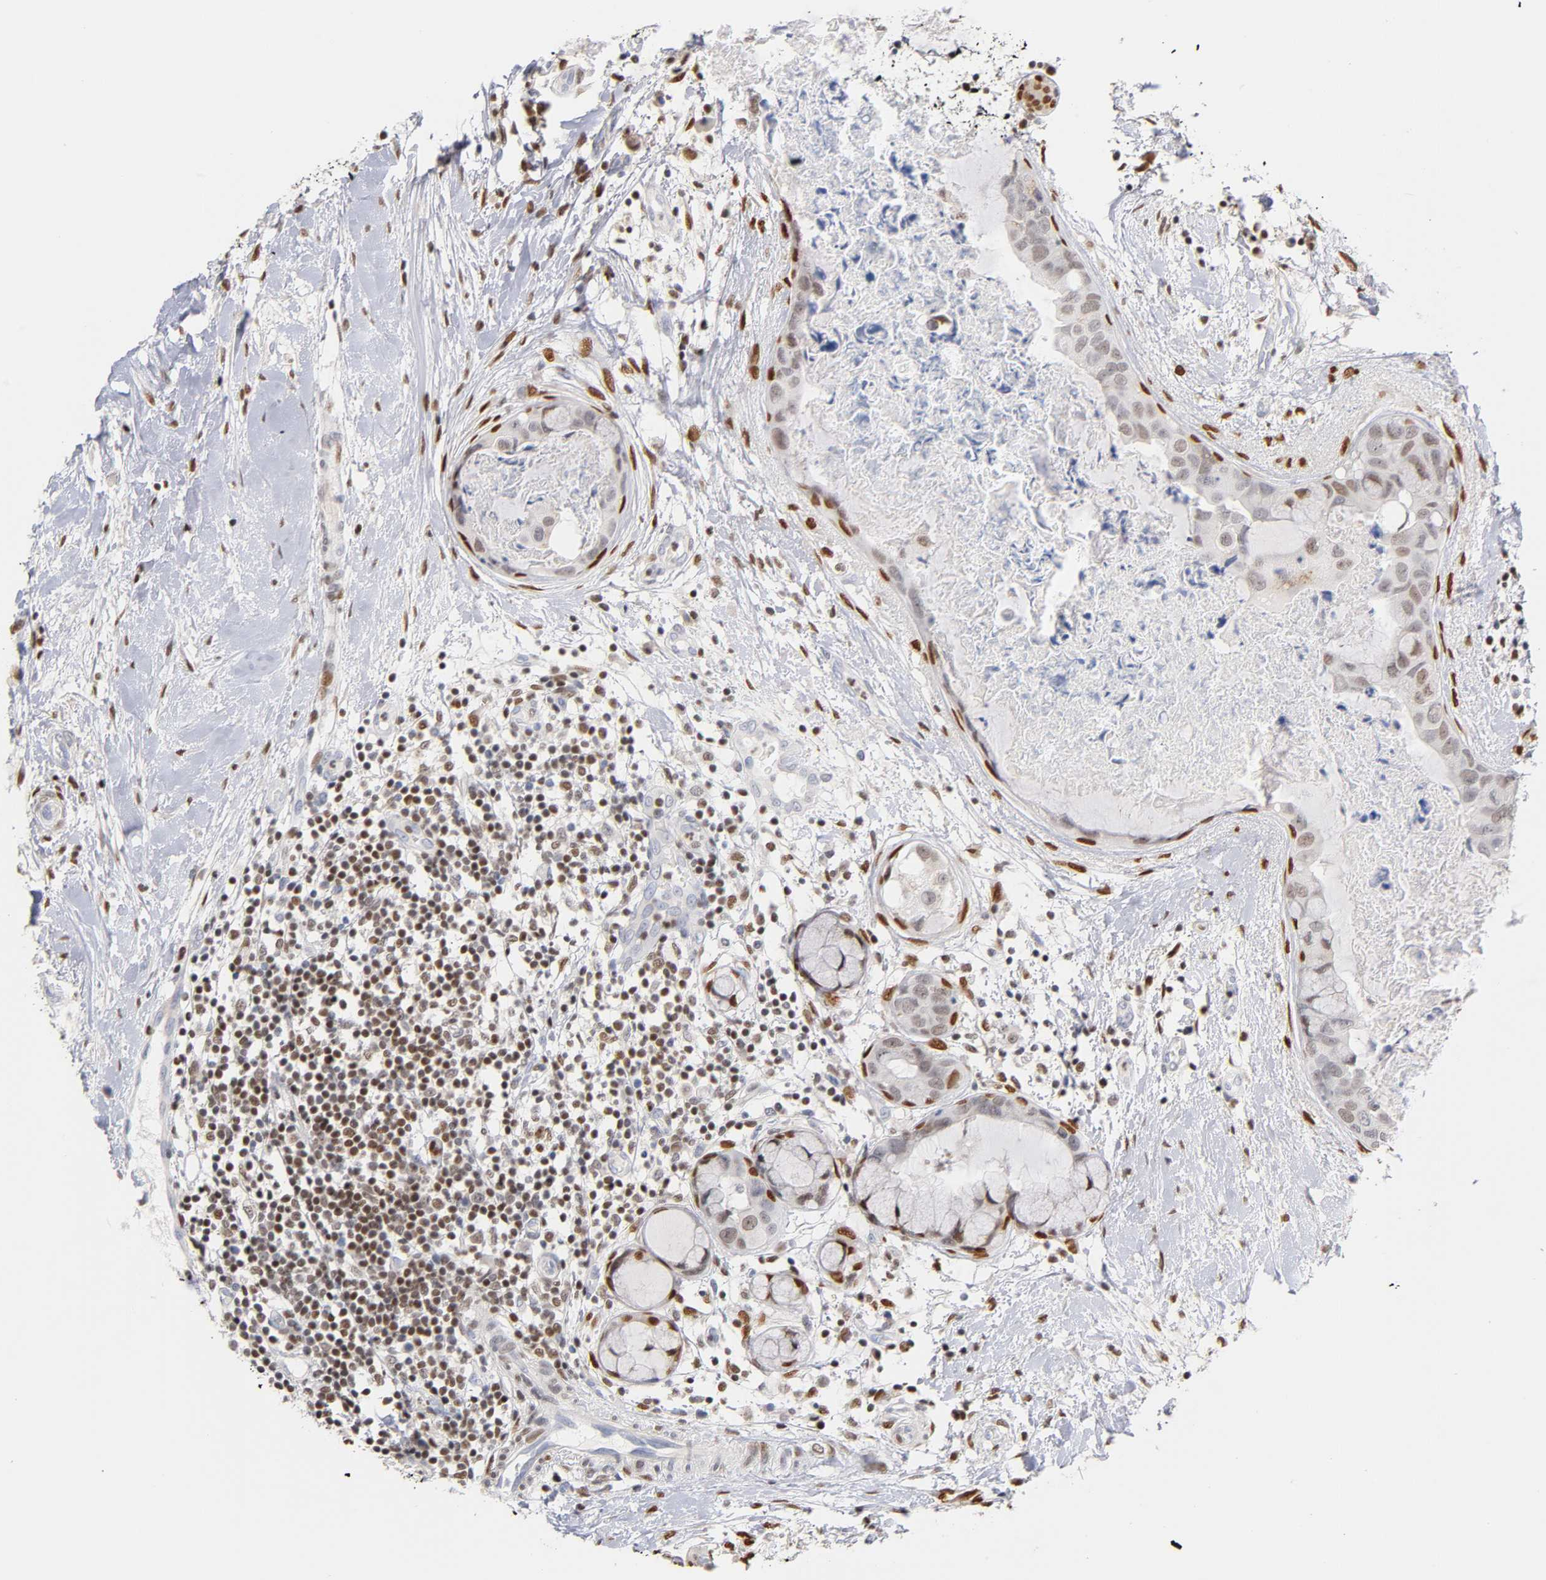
{"staining": {"intensity": "weak", "quantity": "25%-75%", "location": "nuclear"}, "tissue": "breast cancer", "cell_type": "Tumor cells", "image_type": "cancer", "snomed": [{"axis": "morphology", "description": "Duct carcinoma"}, {"axis": "topography", "description": "Breast"}], "caption": "The photomicrograph displays immunohistochemical staining of intraductal carcinoma (breast). There is weak nuclear staining is identified in approximately 25%-75% of tumor cells.", "gene": "RUNX1", "patient": {"sex": "female", "age": 40}}